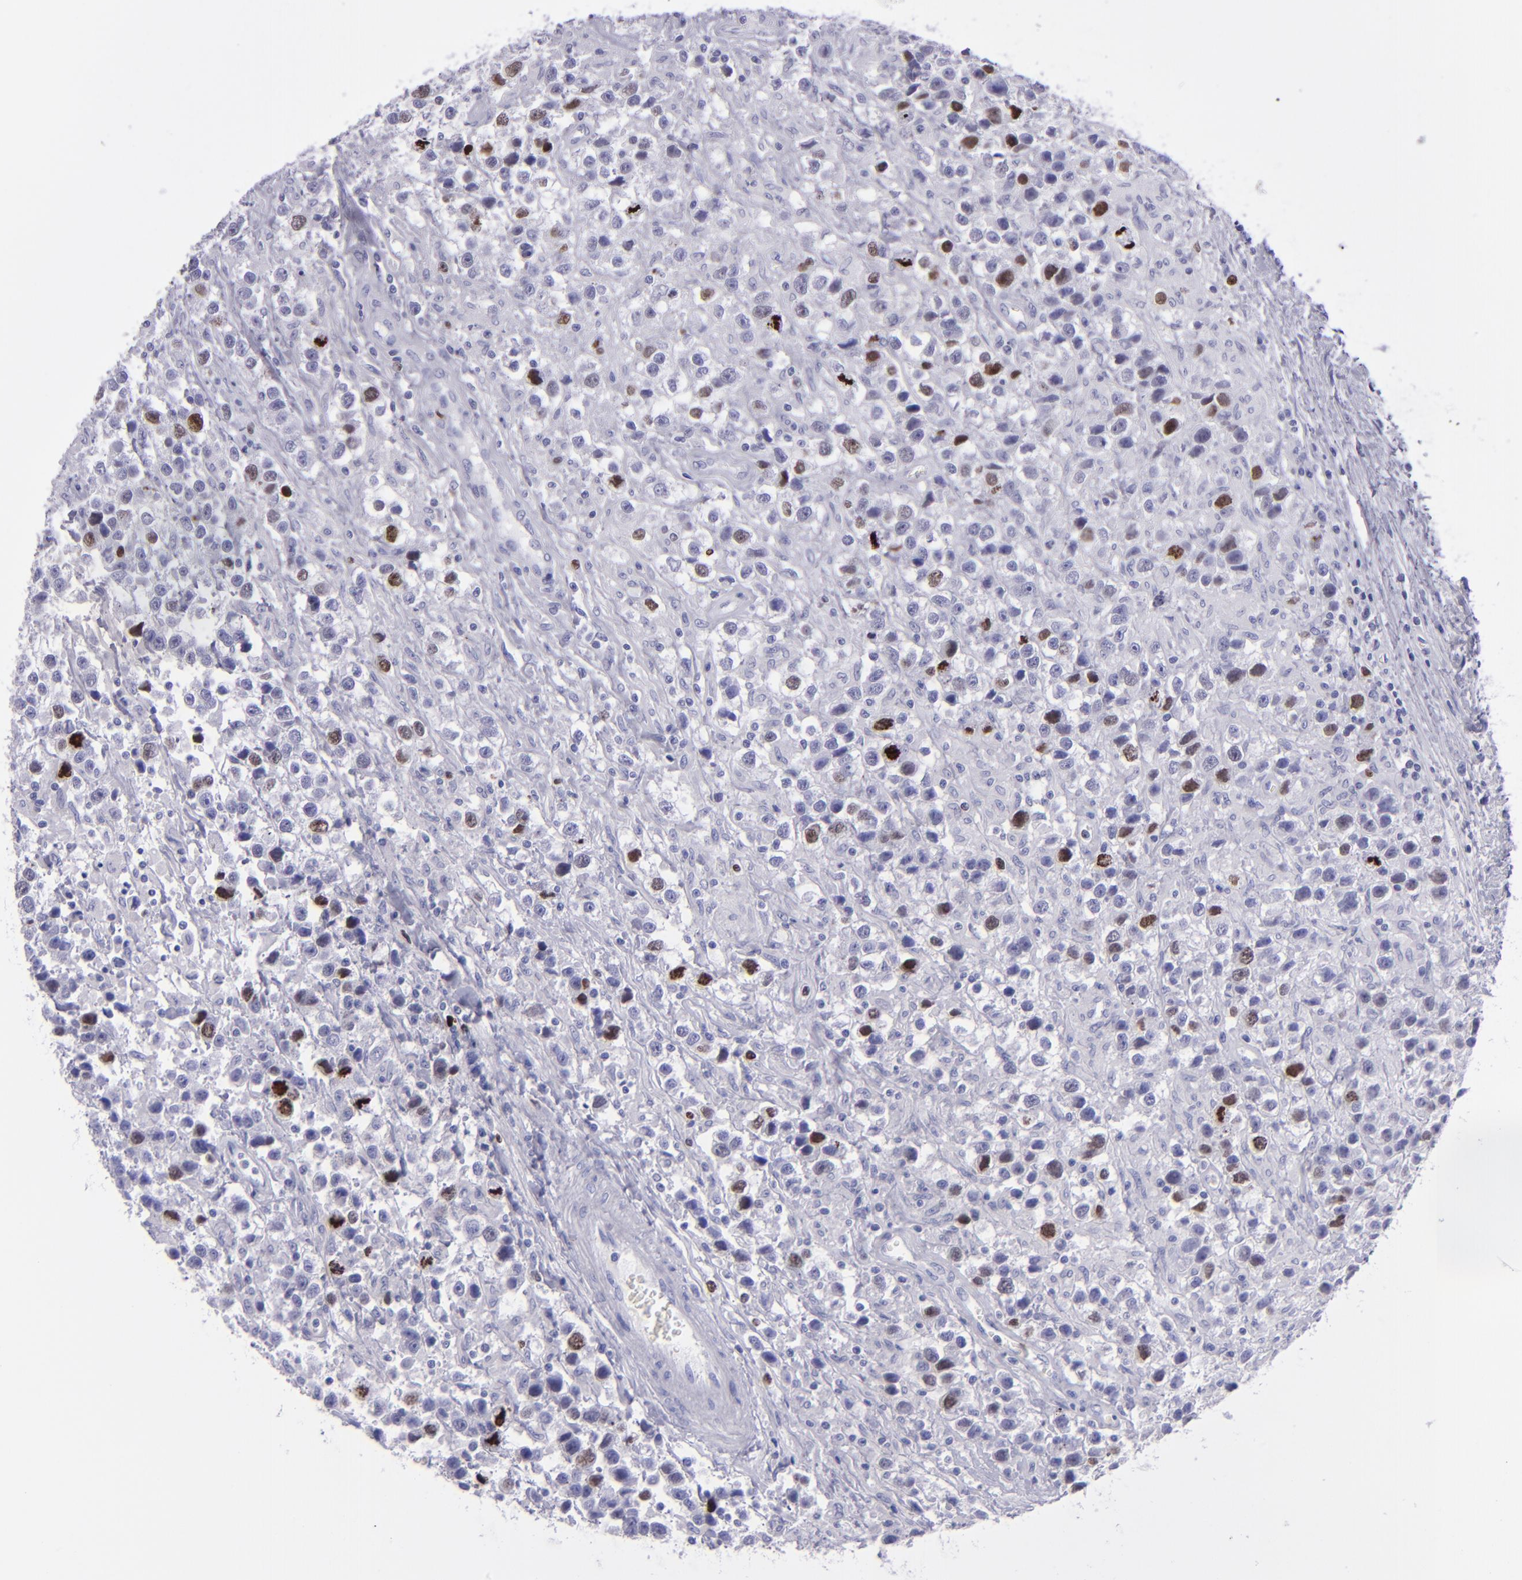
{"staining": {"intensity": "strong", "quantity": "<25%", "location": "nuclear"}, "tissue": "testis cancer", "cell_type": "Tumor cells", "image_type": "cancer", "snomed": [{"axis": "morphology", "description": "Seminoma, NOS"}, {"axis": "topography", "description": "Testis"}], "caption": "Immunohistochemical staining of seminoma (testis) exhibits medium levels of strong nuclear protein positivity in about <25% of tumor cells. Using DAB (brown) and hematoxylin (blue) stains, captured at high magnification using brightfield microscopy.", "gene": "TOP2A", "patient": {"sex": "male", "age": 43}}